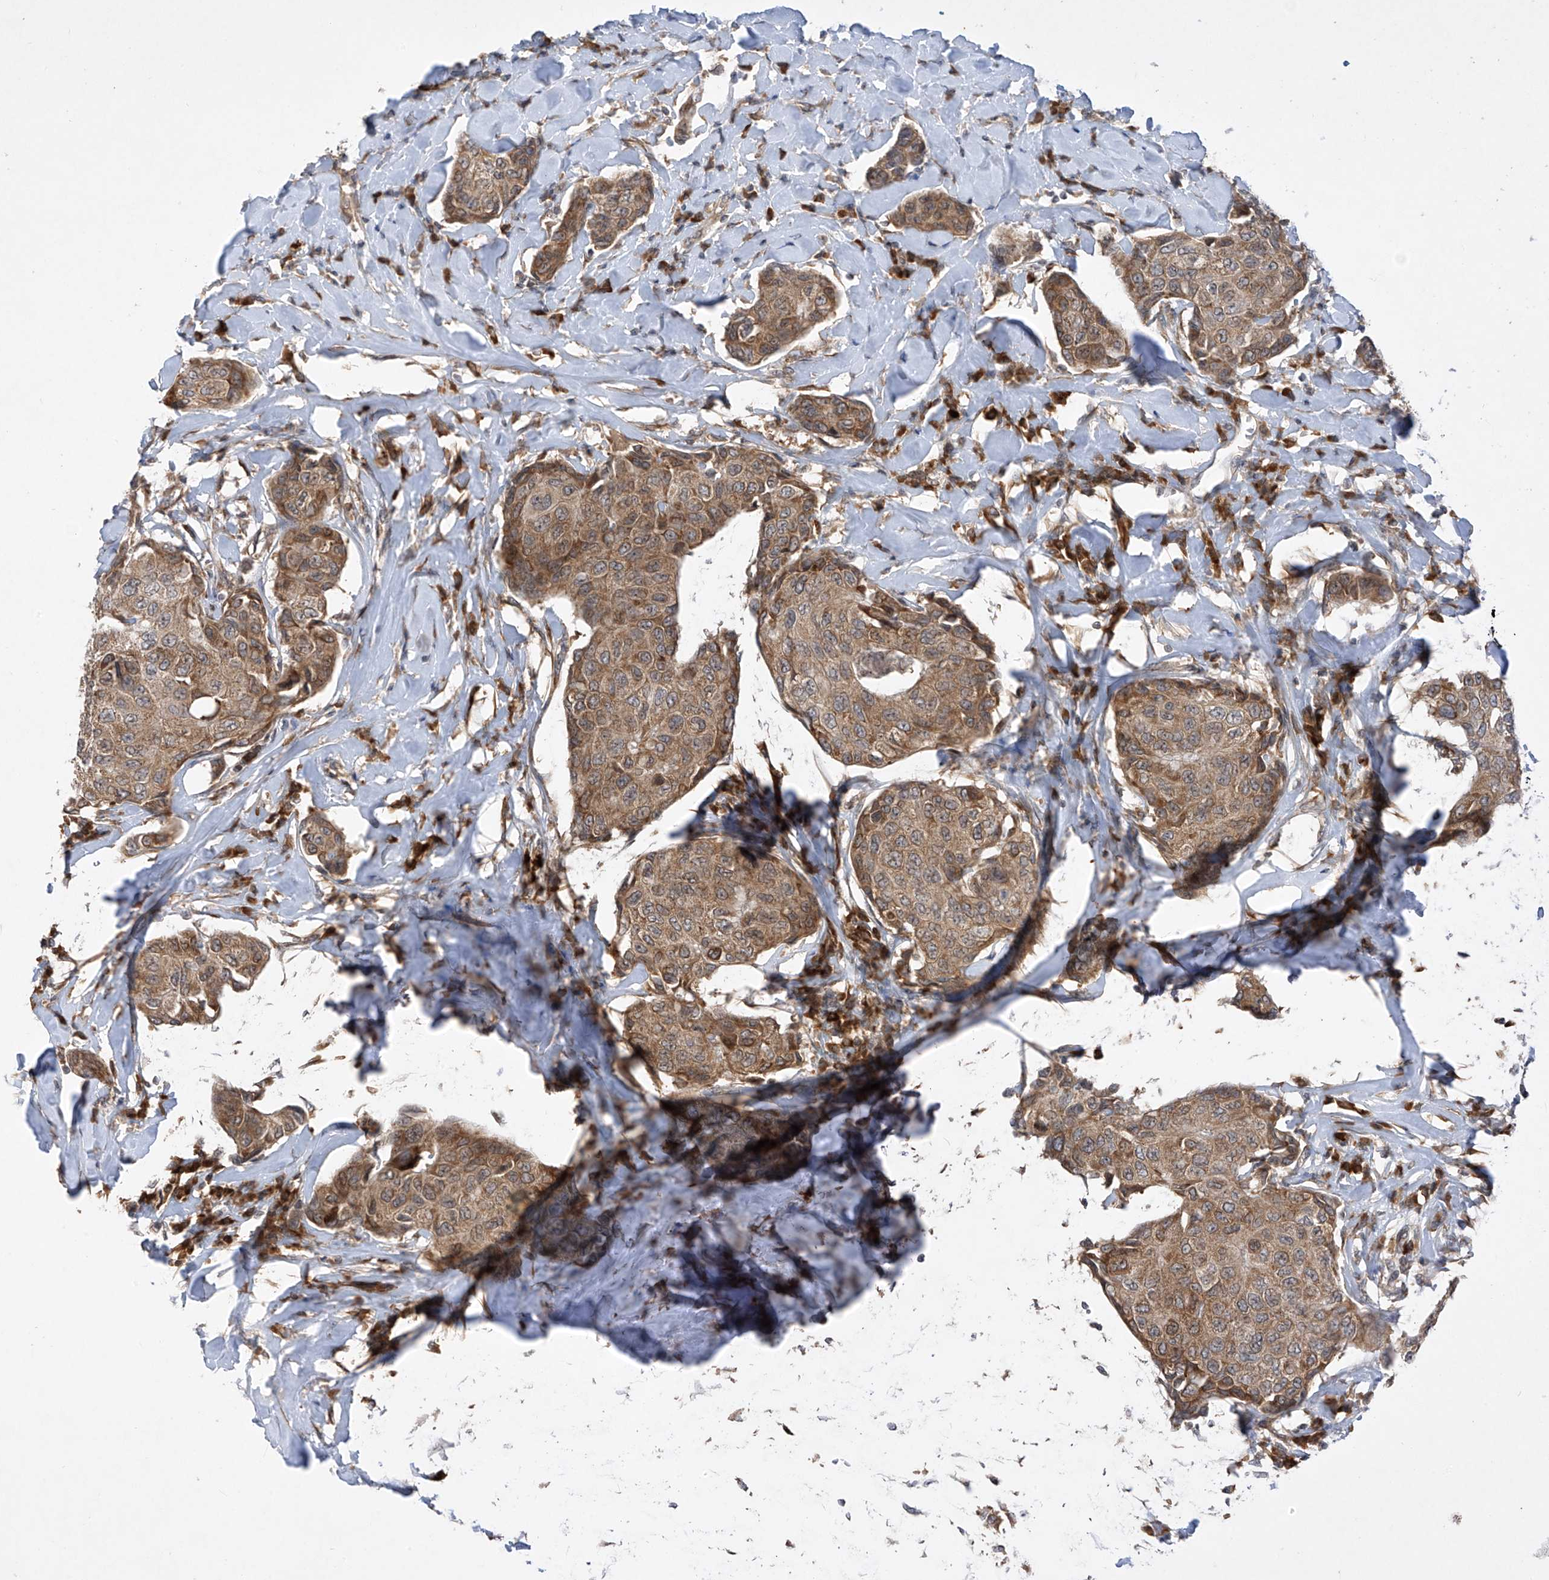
{"staining": {"intensity": "moderate", "quantity": ">75%", "location": "cytoplasmic/membranous"}, "tissue": "breast cancer", "cell_type": "Tumor cells", "image_type": "cancer", "snomed": [{"axis": "morphology", "description": "Duct carcinoma"}, {"axis": "topography", "description": "Breast"}], "caption": "About >75% of tumor cells in human infiltrating ductal carcinoma (breast) reveal moderate cytoplasmic/membranous protein positivity as visualized by brown immunohistochemical staining.", "gene": "RPL34", "patient": {"sex": "female", "age": 80}}